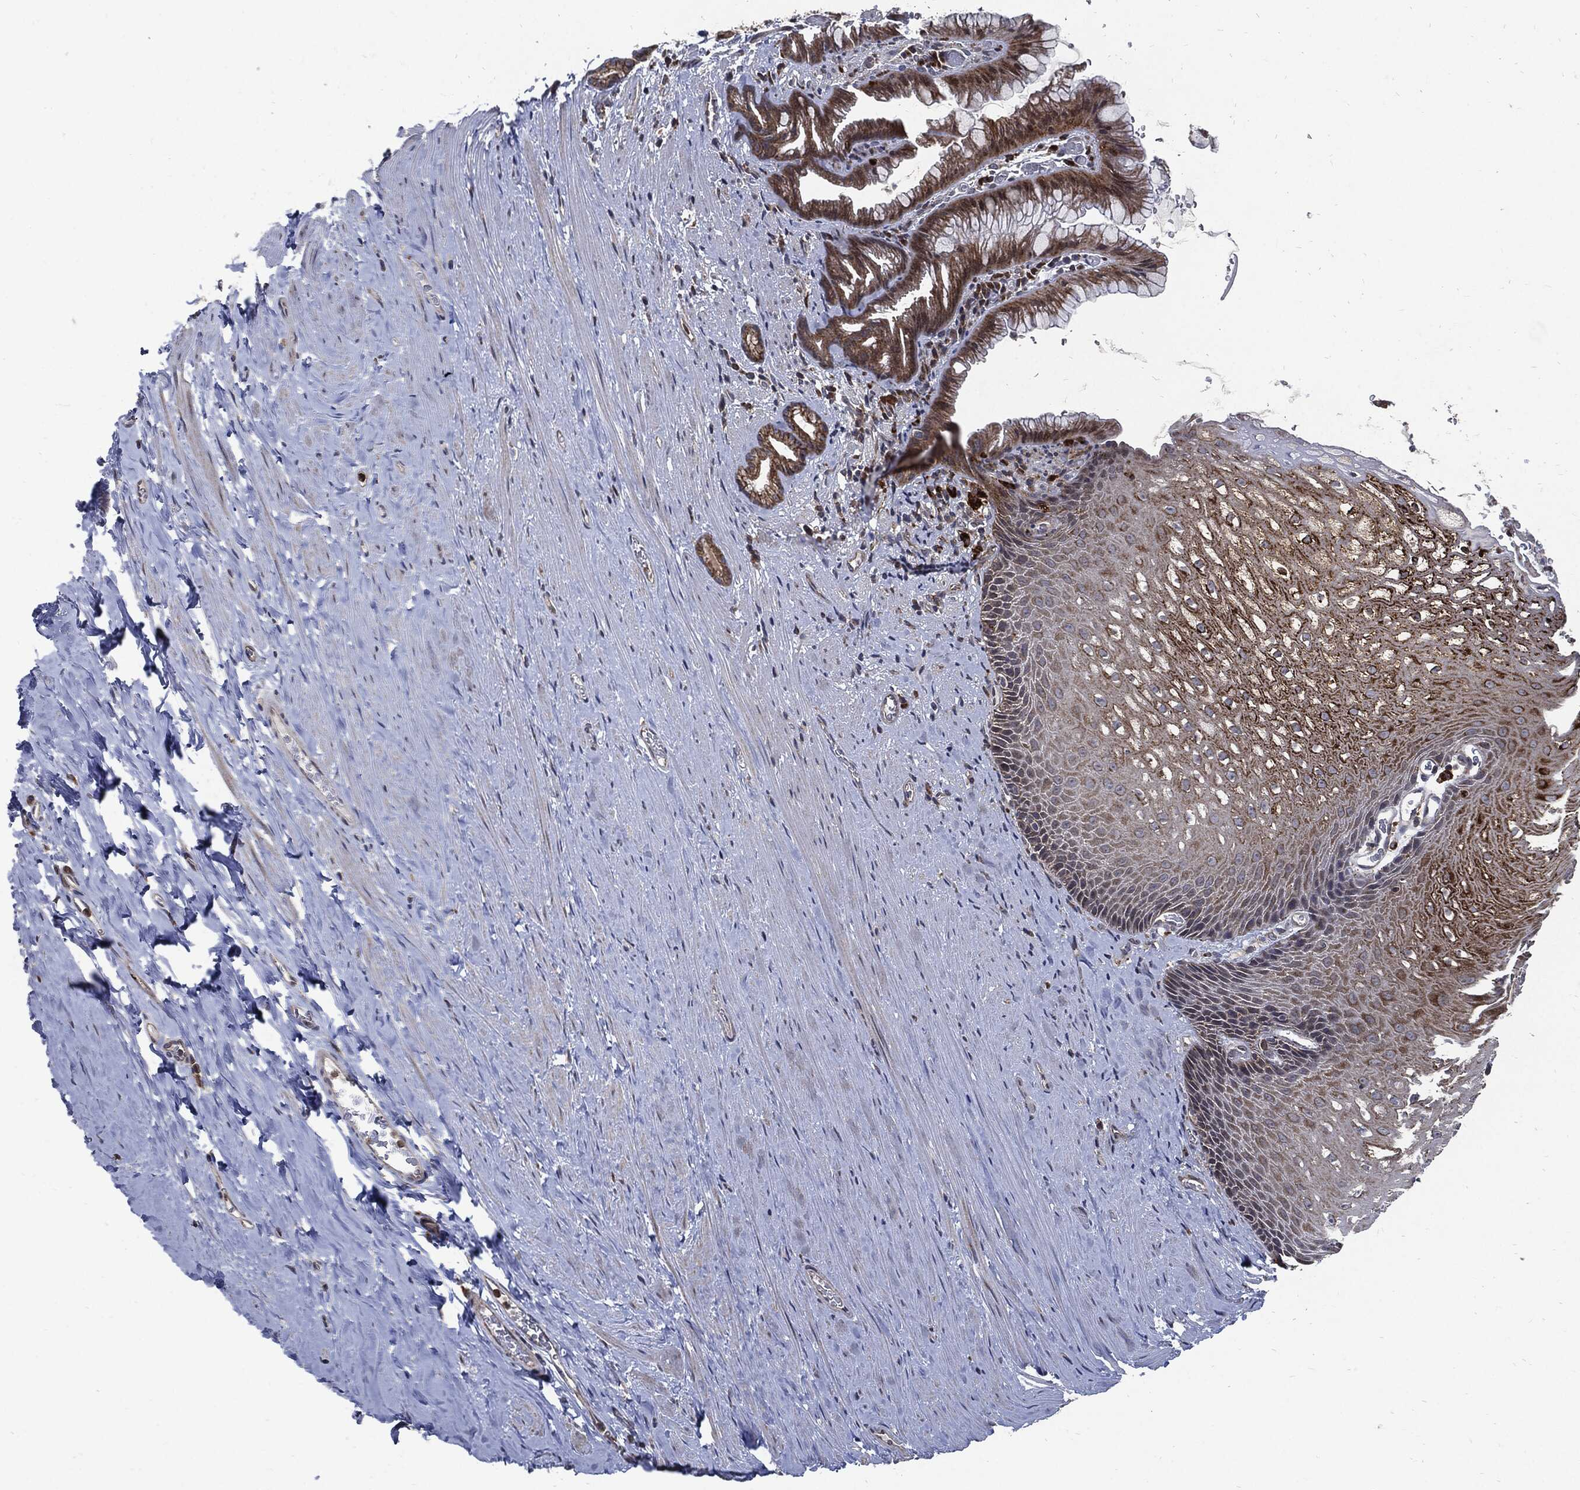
{"staining": {"intensity": "moderate", "quantity": "25%-75%", "location": "cytoplasmic/membranous"}, "tissue": "esophagus", "cell_type": "Squamous epithelial cells", "image_type": "normal", "snomed": [{"axis": "morphology", "description": "Normal tissue, NOS"}, {"axis": "topography", "description": "Esophagus"}], "caption": "The micrograph displays a brown stain indicating the presence of a protein in the cytoplasmic/membranous of squamous epithelial cells in esophagus.", "gene": "SLC31A2", "patient": {"sex": "male", "age": 64}}